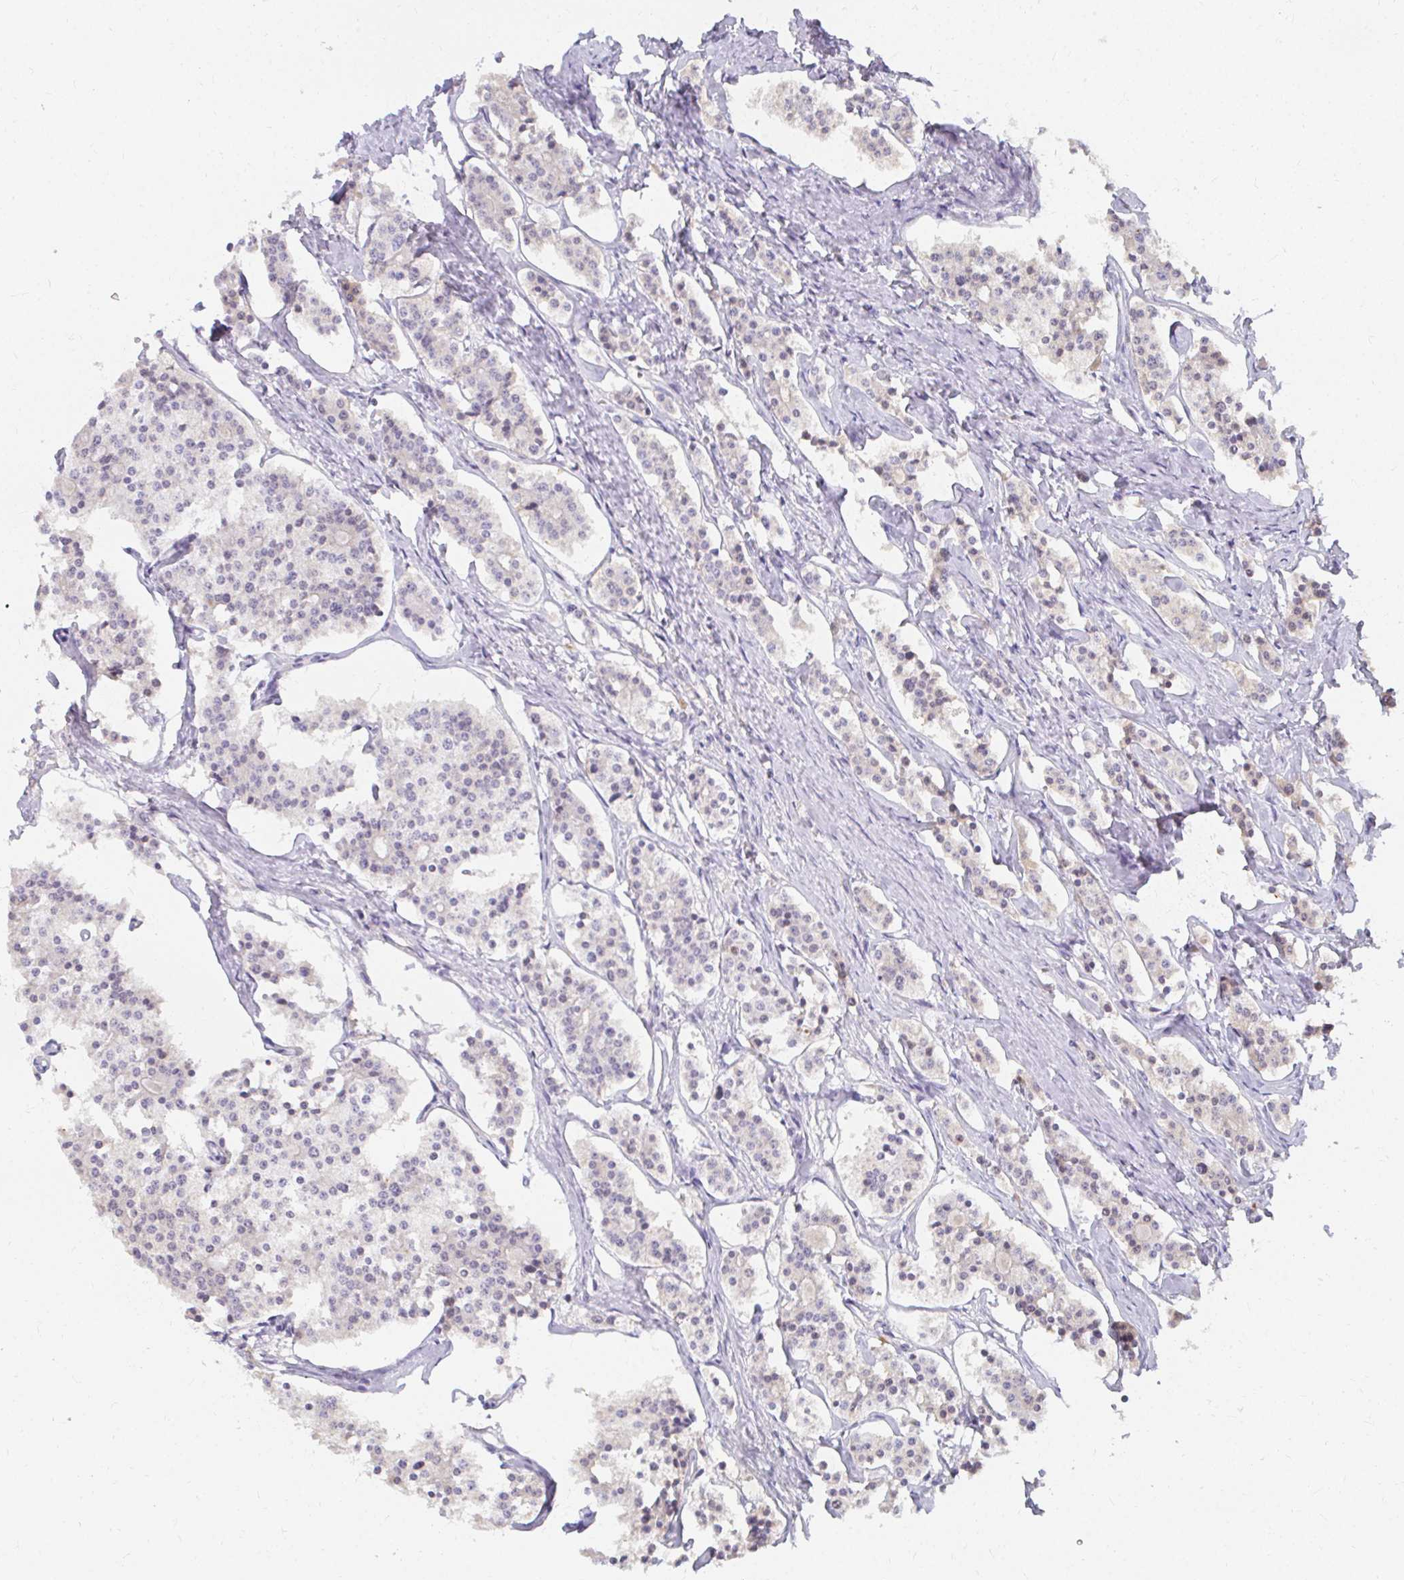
{"staining": {"intensity": "negative", "quantity": "none", "location": "none"}, "tissue": "carcinoid", "cell_type": "Tumor cells", "image_type": "cancer", "snomed": [{"axis": "morphology", "description": "Carcinoid, malignant, NOS"}, {"axis": "topography", "description": "Small intestine"}], "caption": "Immunohistochemistry (IHC) histopathology image of neoplastic tissue: malignant carcinoid stained with DAB (3,3'-diaminobenzidine) reveals no significant protein expression in tumor cells. (DAB (3,3'-diaminobenzidine) immunohistochemistry (IHC), high magnification).", "gene": "LOXL4", "patient": {"sex": "male", "age": 63}}